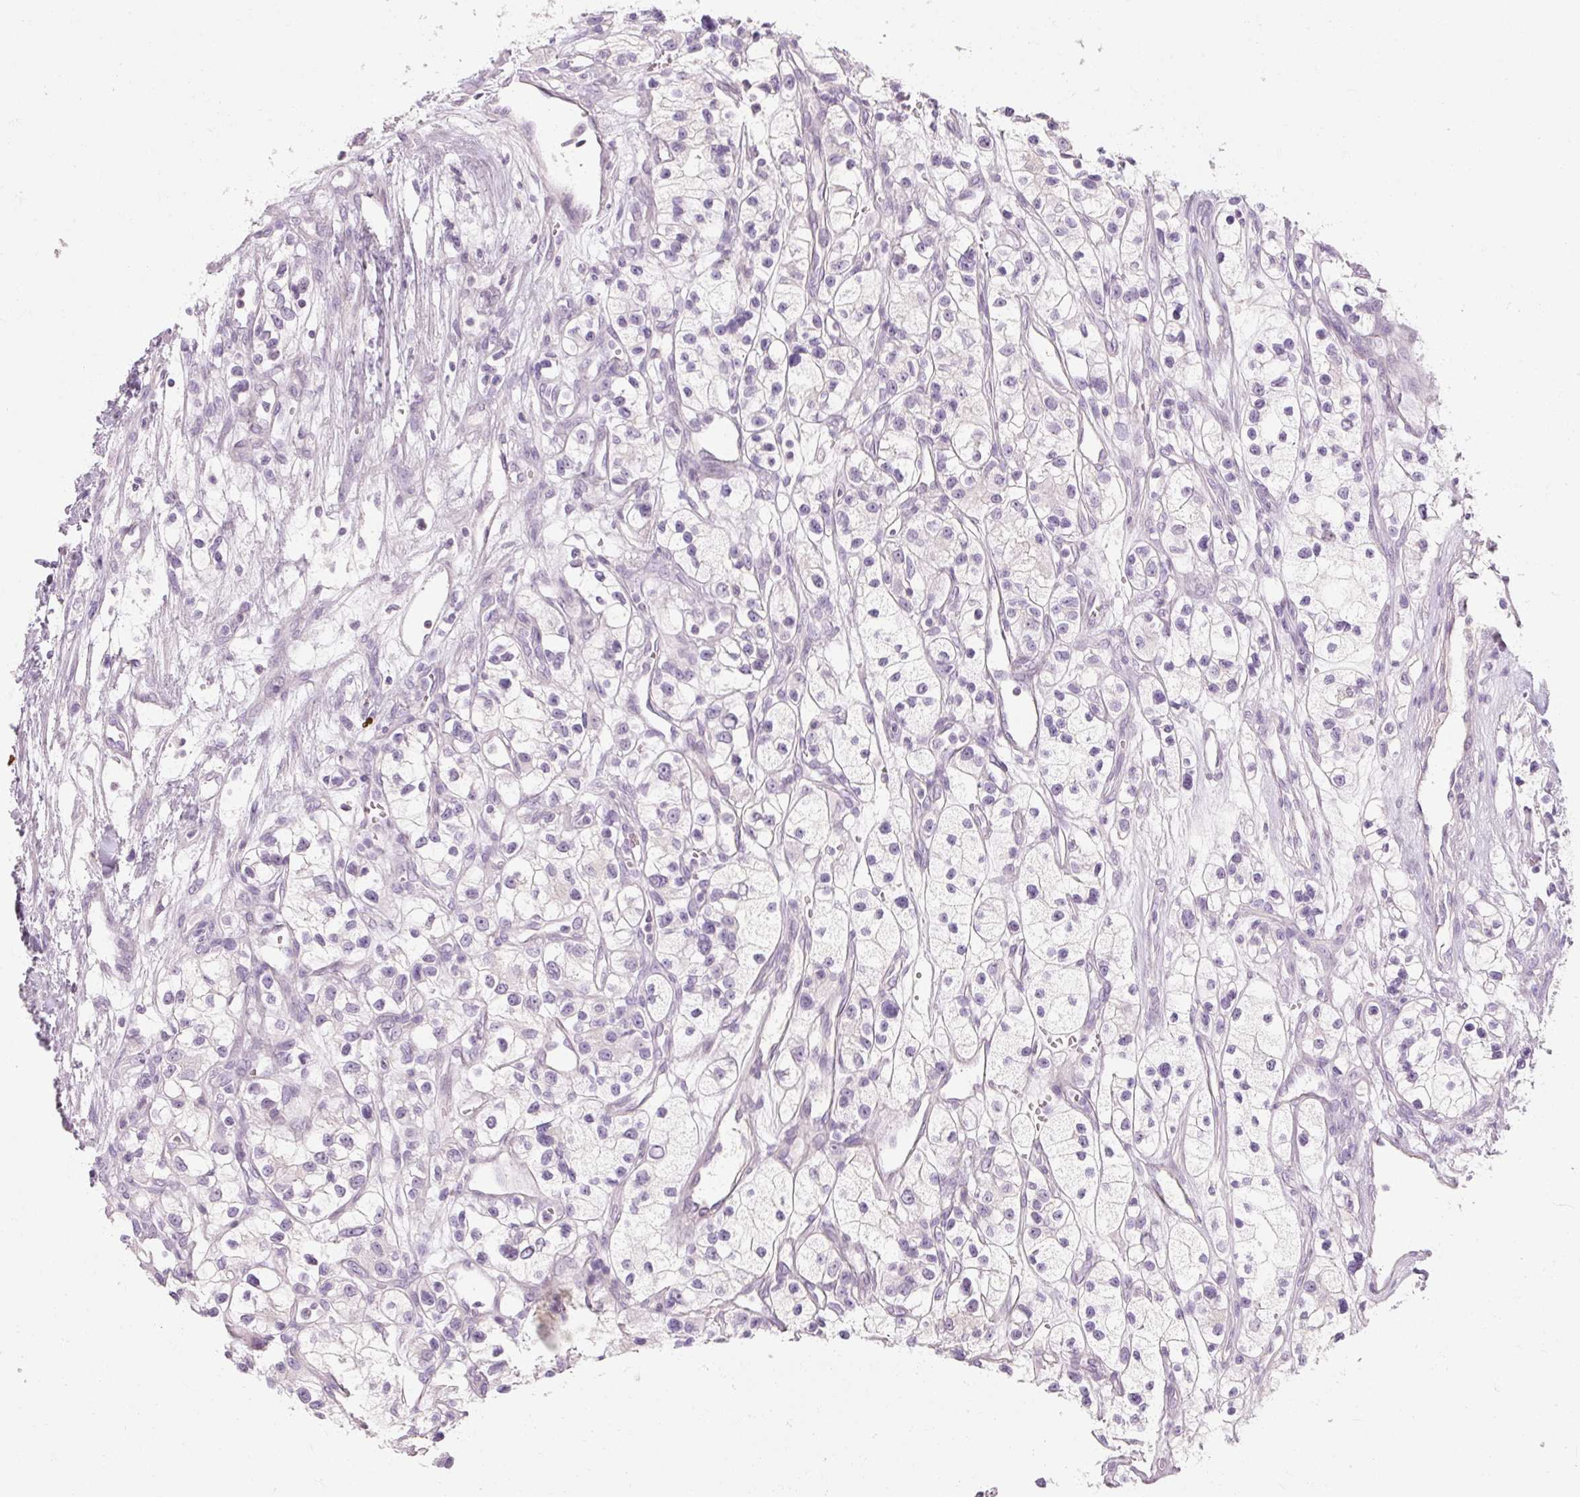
{"staining": {"intensity": "negative", "quantity": "none", "location": "none"}, "tissue": "renal cancer", "cell_type": "Tumor cells", "image_type": "cancer", "snomed": [{"axis": "morphology", "description": "Adenocarcinoma, NOS"}, {"axis": "topography", "description": "Kidney"}], "caption": "Tumor cells show no significant staining in renal cancer (adenocarcinoma). (Brightfield microscopy of DAB immunohistochemistry at high magnification).", "gene": "NFE2L3", "patient": {"sex": "female", "age": 57}}